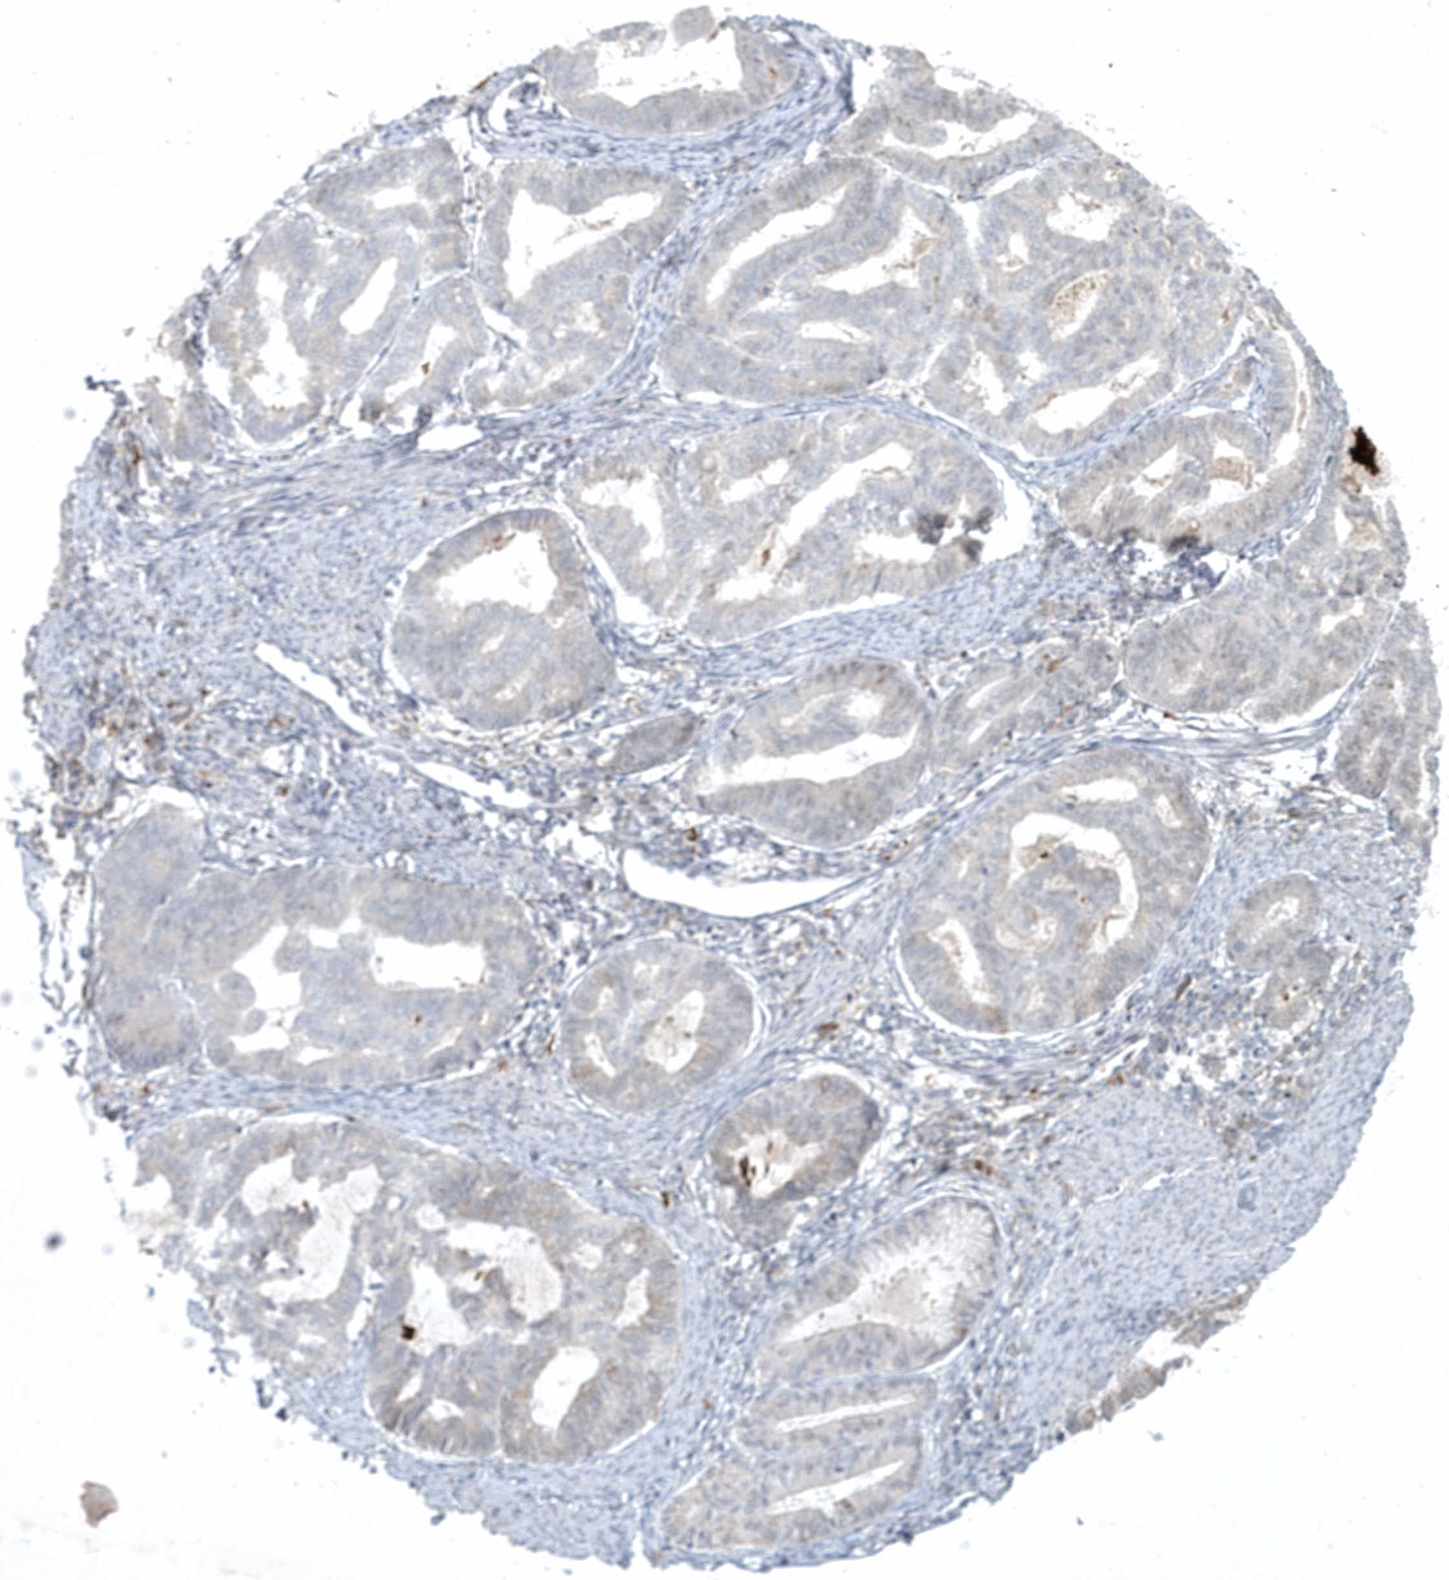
{"staining": {"intensity": "weak", "quantity": "<25%", "location": "cytoplasmic/membranous"}, "tissue": "endometrial cancer", "cell_type": "Tumor cells", "image_type": "cancer", "snomed": [{"axis": "morphology", "description": "Adenocarcinoma, NOS"}, {"axis": "topography", "description": "Endometrium"}], "caption": "Immunohistochemistry histopathology image of neoplastic tissue: human endometrial adenocarcinoma stained with DAB (3,3'-diaminobenzidine) exhibits no significant protein staining in tumor cells.", "gene": "THG1L", "patient": {"sex": "female", "age": 79}}